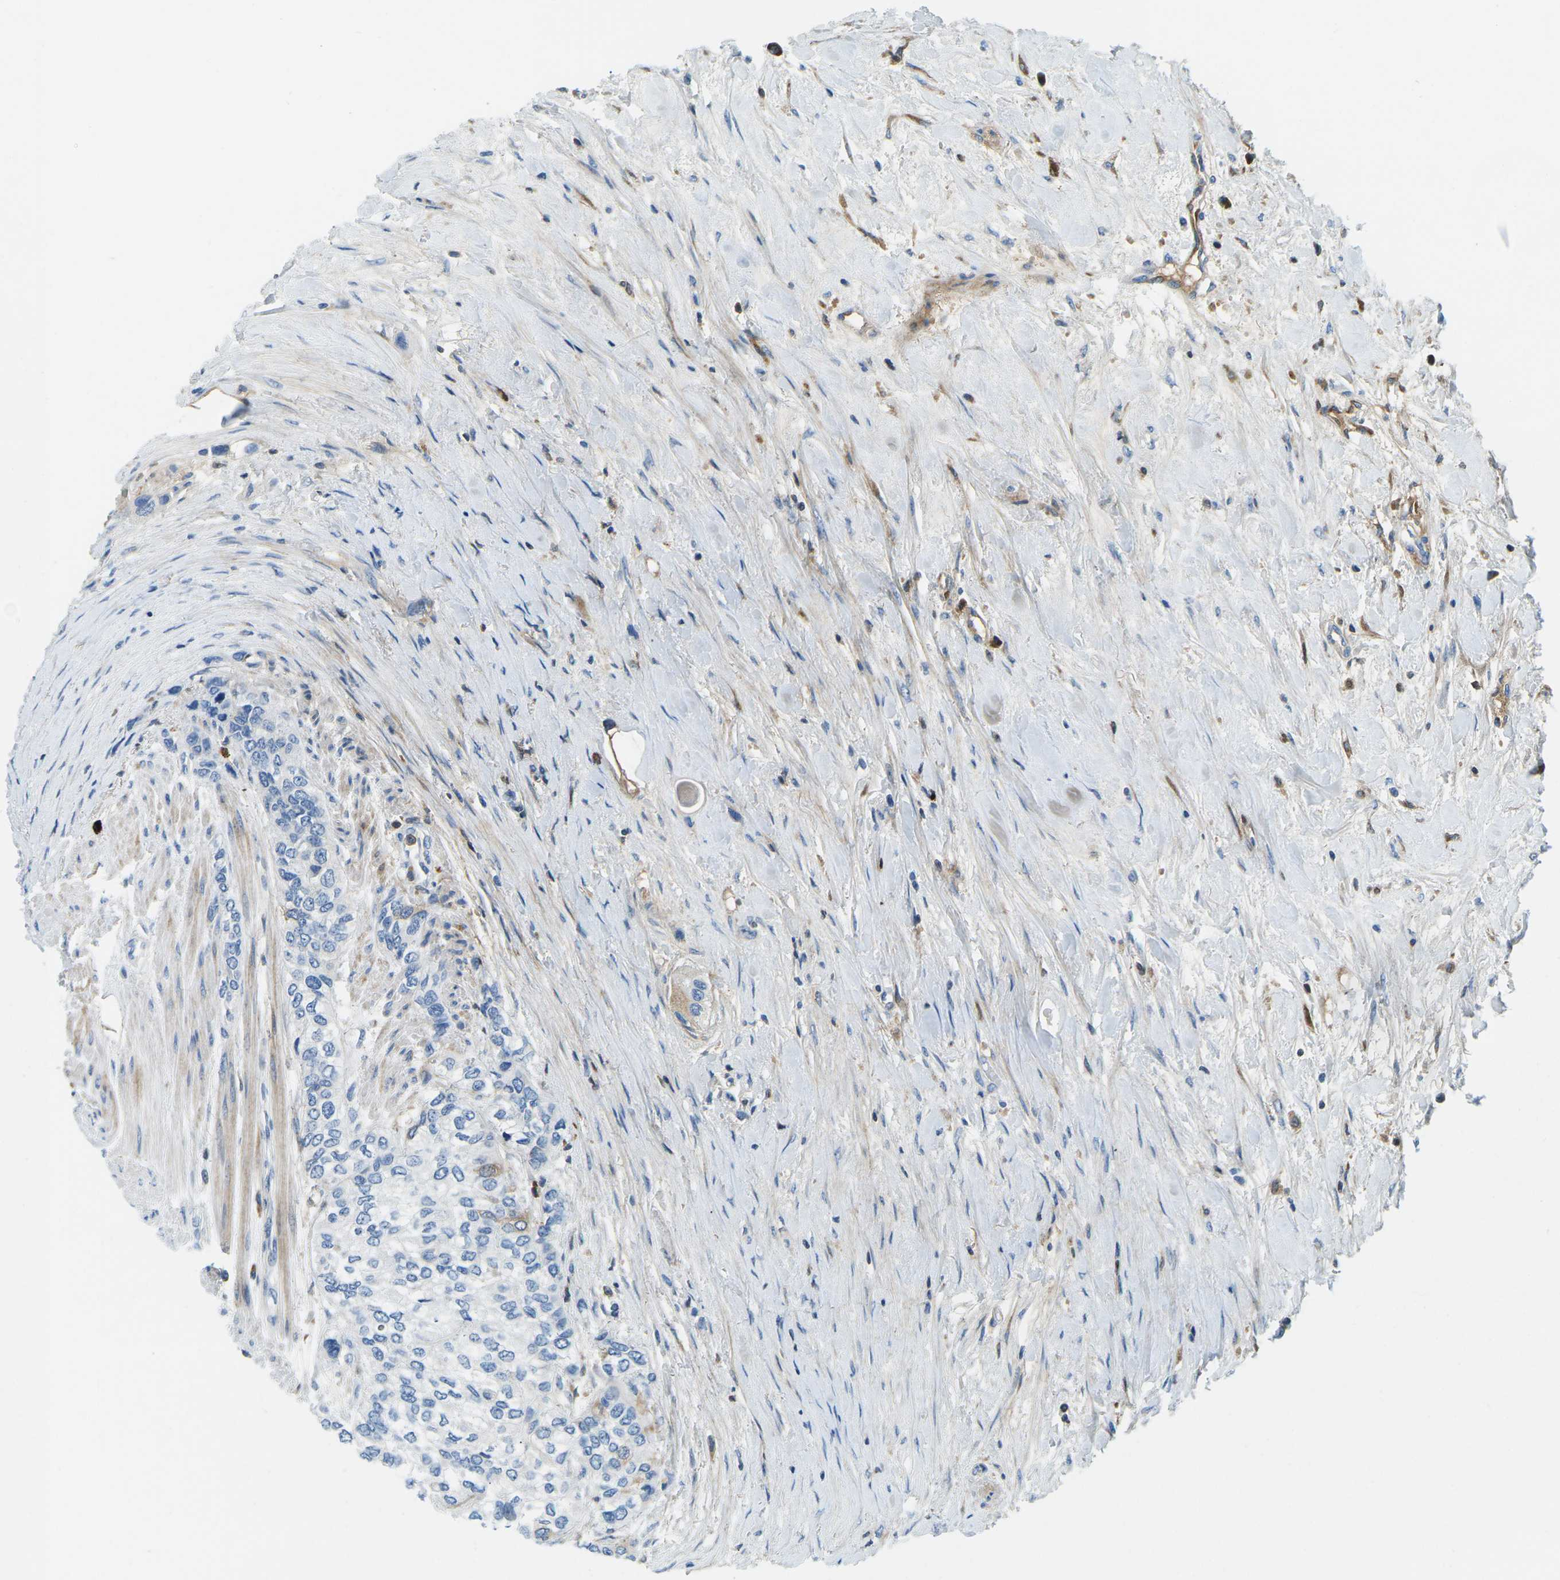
{"staining": {"intensity": "negative", "quantity": "none", "location": "none"}, "tissue": "urothelial cancer", "cell_type": "Tumor cells", "image_type": "cancer", "snomed": [{"axis": "morphology", "description": "Urothelial carcinoma, High grade"}, {"axis": "topography", "description": "Urinary bladder"}], "caption": "Immunohistochemistry (IHC) image of human urothelial cancer stained for a protein (brown), which demonstrates no staining in tumor cells. (Stains: DAB immunohistochemistry with hematoxylin counter stain, Microscopy: brightfield microscopy at high magnification).", "gene": "CFB", "patient": {"sex": "female", "age": 56}}